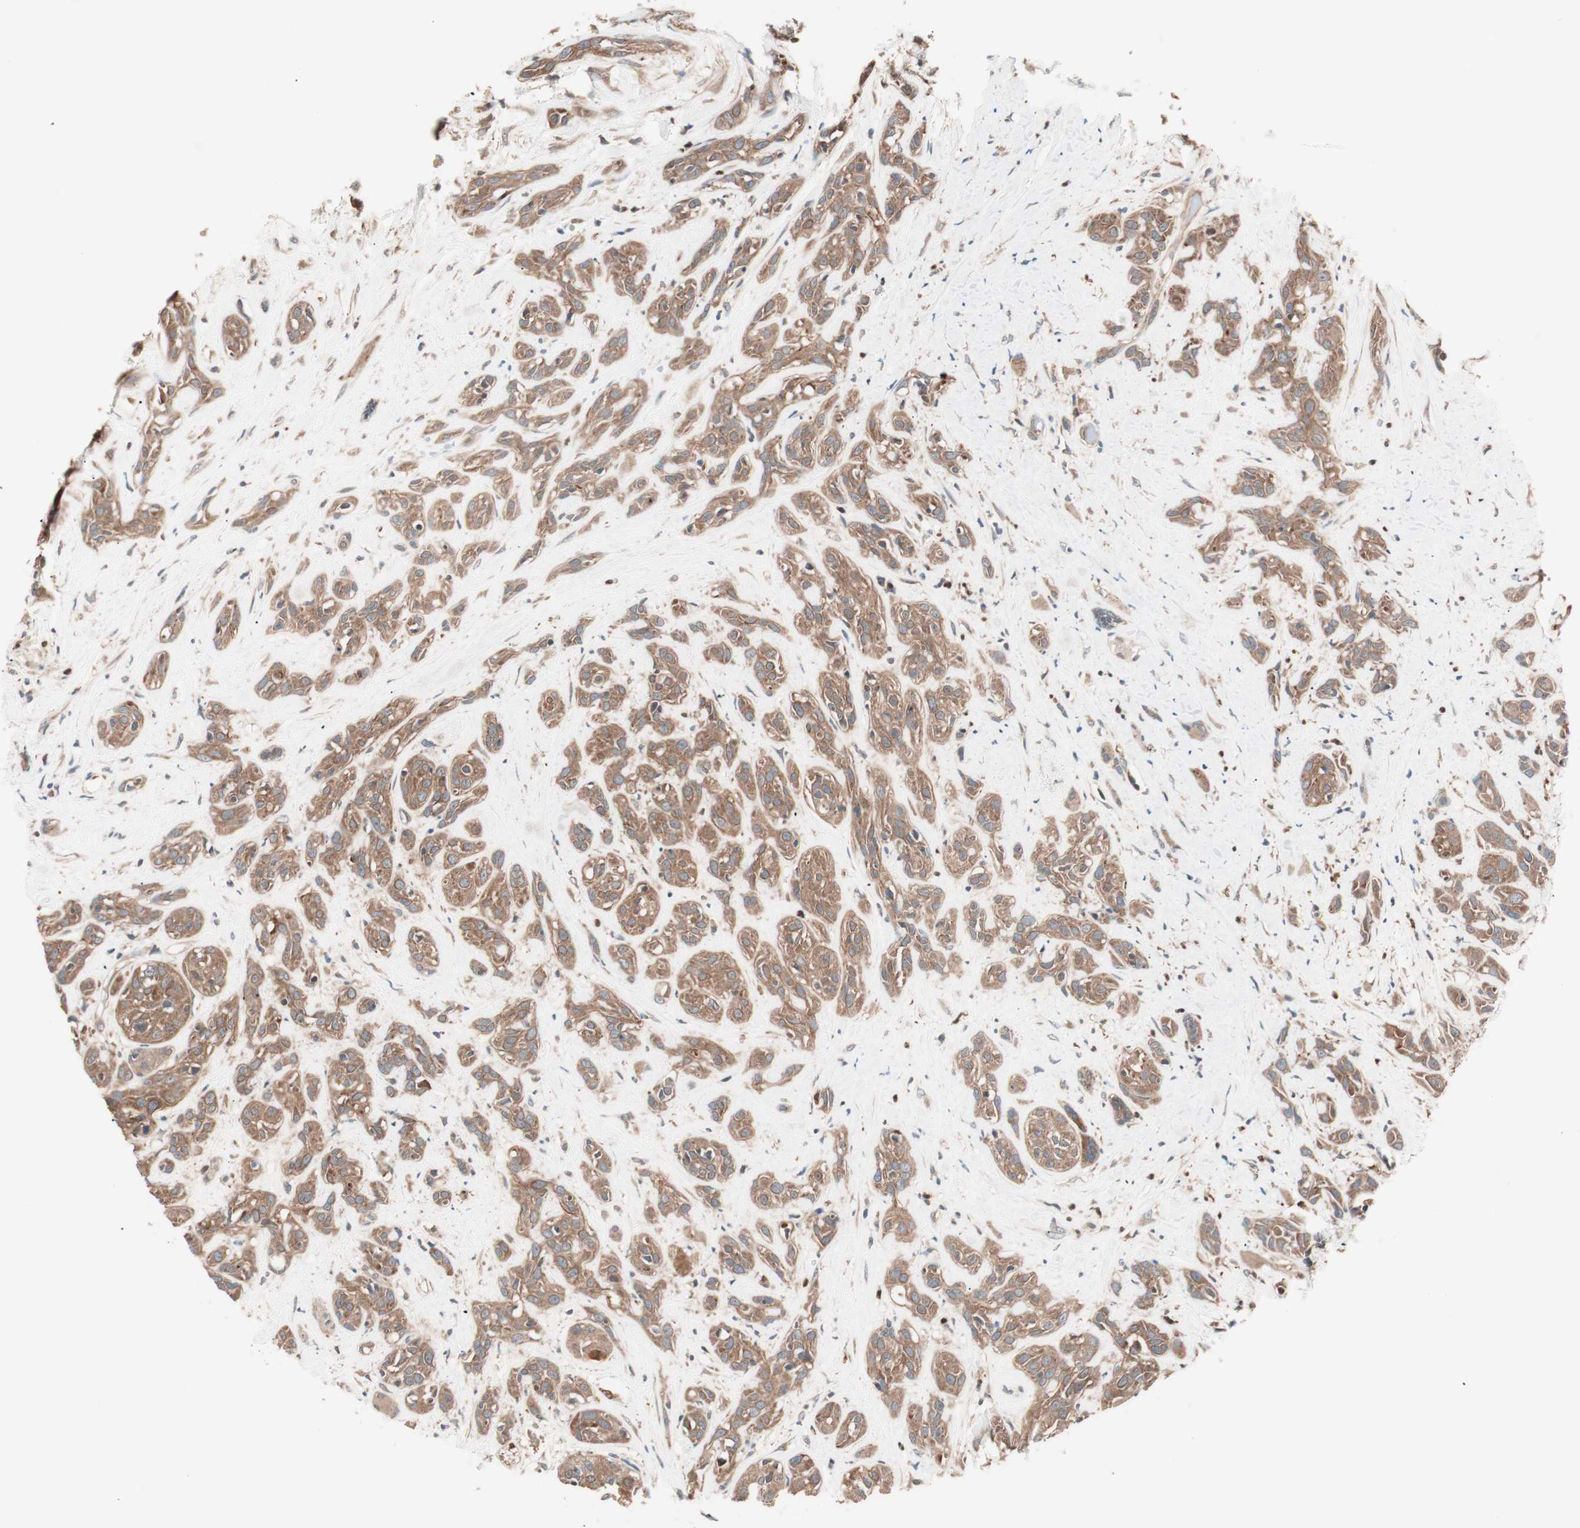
{"staining": {"intensity": "moderate", "quantity": ">75%", "location": "cytoplasmic/membranous"}, "tissue": "head and neck cancer", "cell_type": "Tumor cells", "image_type": "cancer", "snomed": [{"axis": "morphology", "description": "Squamous cell carcinoma, NOS"}, {"axis": "topography", "description": "Head-Neck"}], "caption": "Immunohistochemistry (DAB (3,3'-diaminobenzidine)) staining of human head and neck squamous cell carcinoma exhibits moderate cytoplasmic/membranous protein staining in approximately >75% of tumor cells.", "gene": "TSG101", "patient": {"sex": "male", "age": 62}}